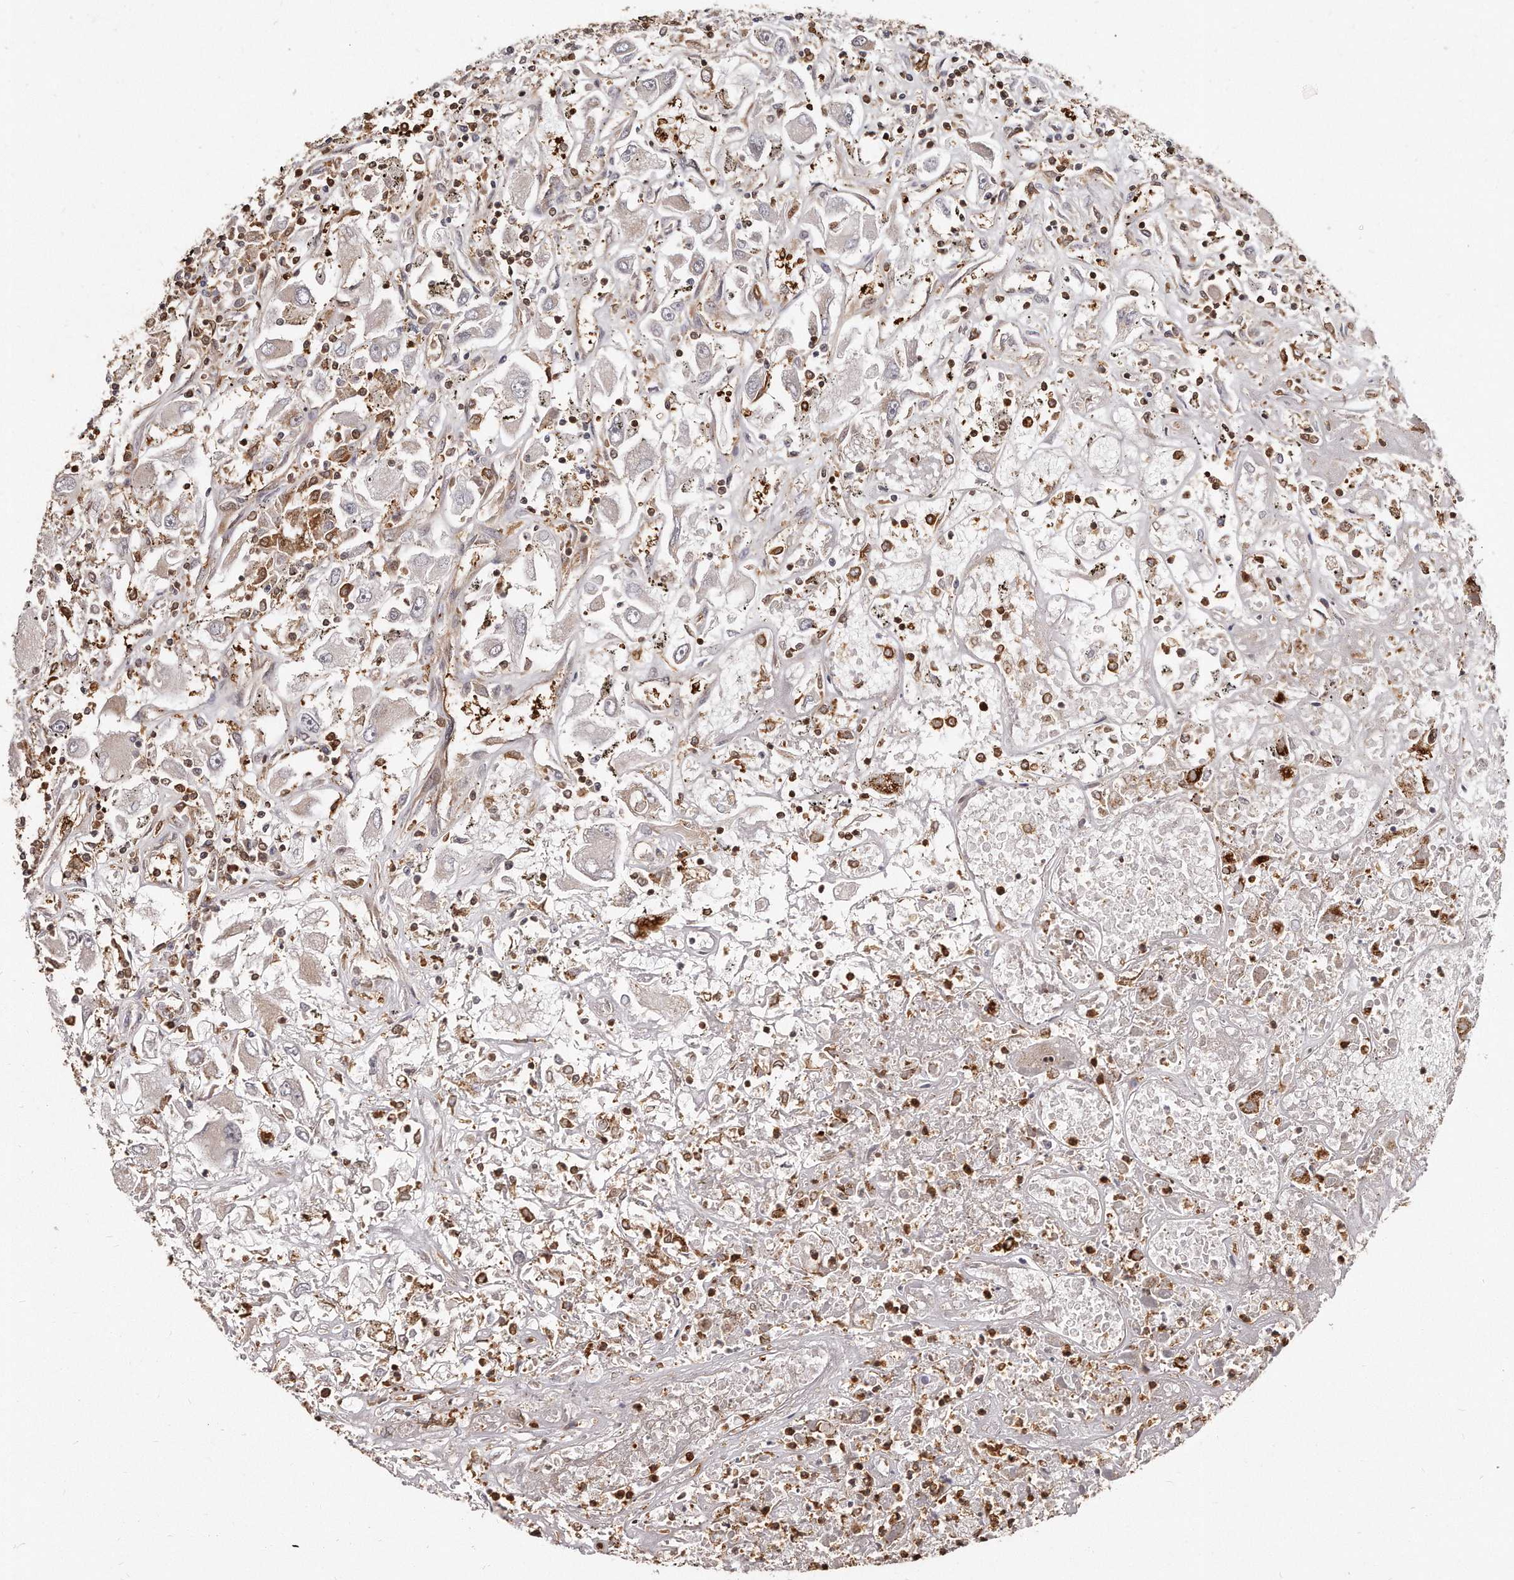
{"staining": {"intensity": "negative", "quantity": "none", "location": "none"}, "tissue": "renal cancer", "cell_type": "Tumor cells", "image_type": "cancer", "snomed": [{"axis": "morphology", "description": "Adenocarcinoma, NOS"}, {"axis": "topography", "description": "Kidney"}], "caption": "This is an IHC image of human renal cancer. There is no expression in tumor cells.", "gene": "CAP1", "patient": {"sex": "female", "age": 52}}